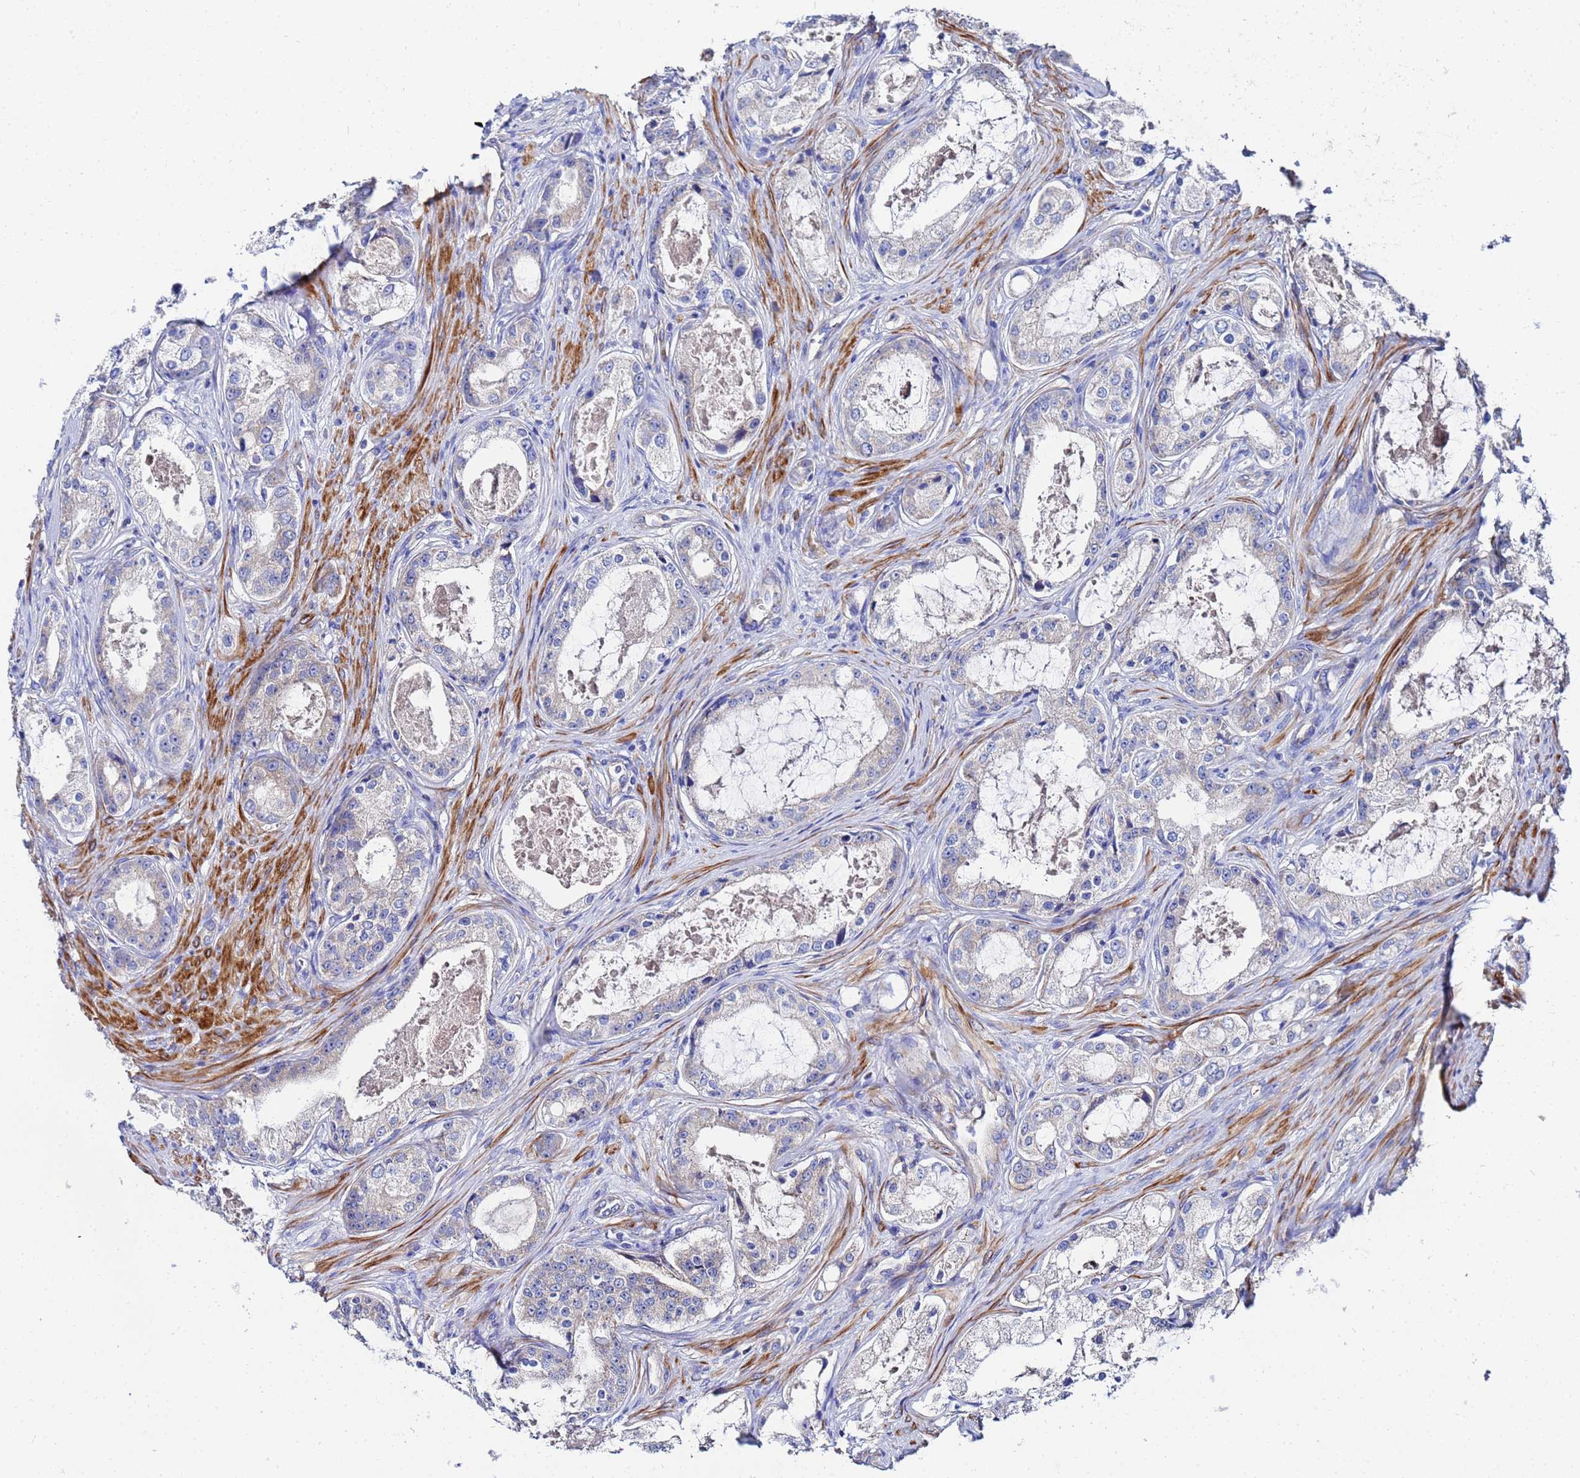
{"staining": {"intensity": "negative", "quantity": "none", "location": "none"}, "tissue": "prostate cancer", "cell_type": "Tumor cells", "image_type": "cancer", "snomed": [{"axis": "morphology", "description": "Adenocarcinoma, Low grade"}, {"axis": "topography", "description": "Prostate"}], "caption": "Immunohistochemistry (IHC) photomicrograph of prostate cancer (adenocarcinoma (low-grade)) stained for a protein (brown), which displays no expression in tumor cells.", "gene": "FAHD2A", "patient": {"sex": "male", "age": 68}}